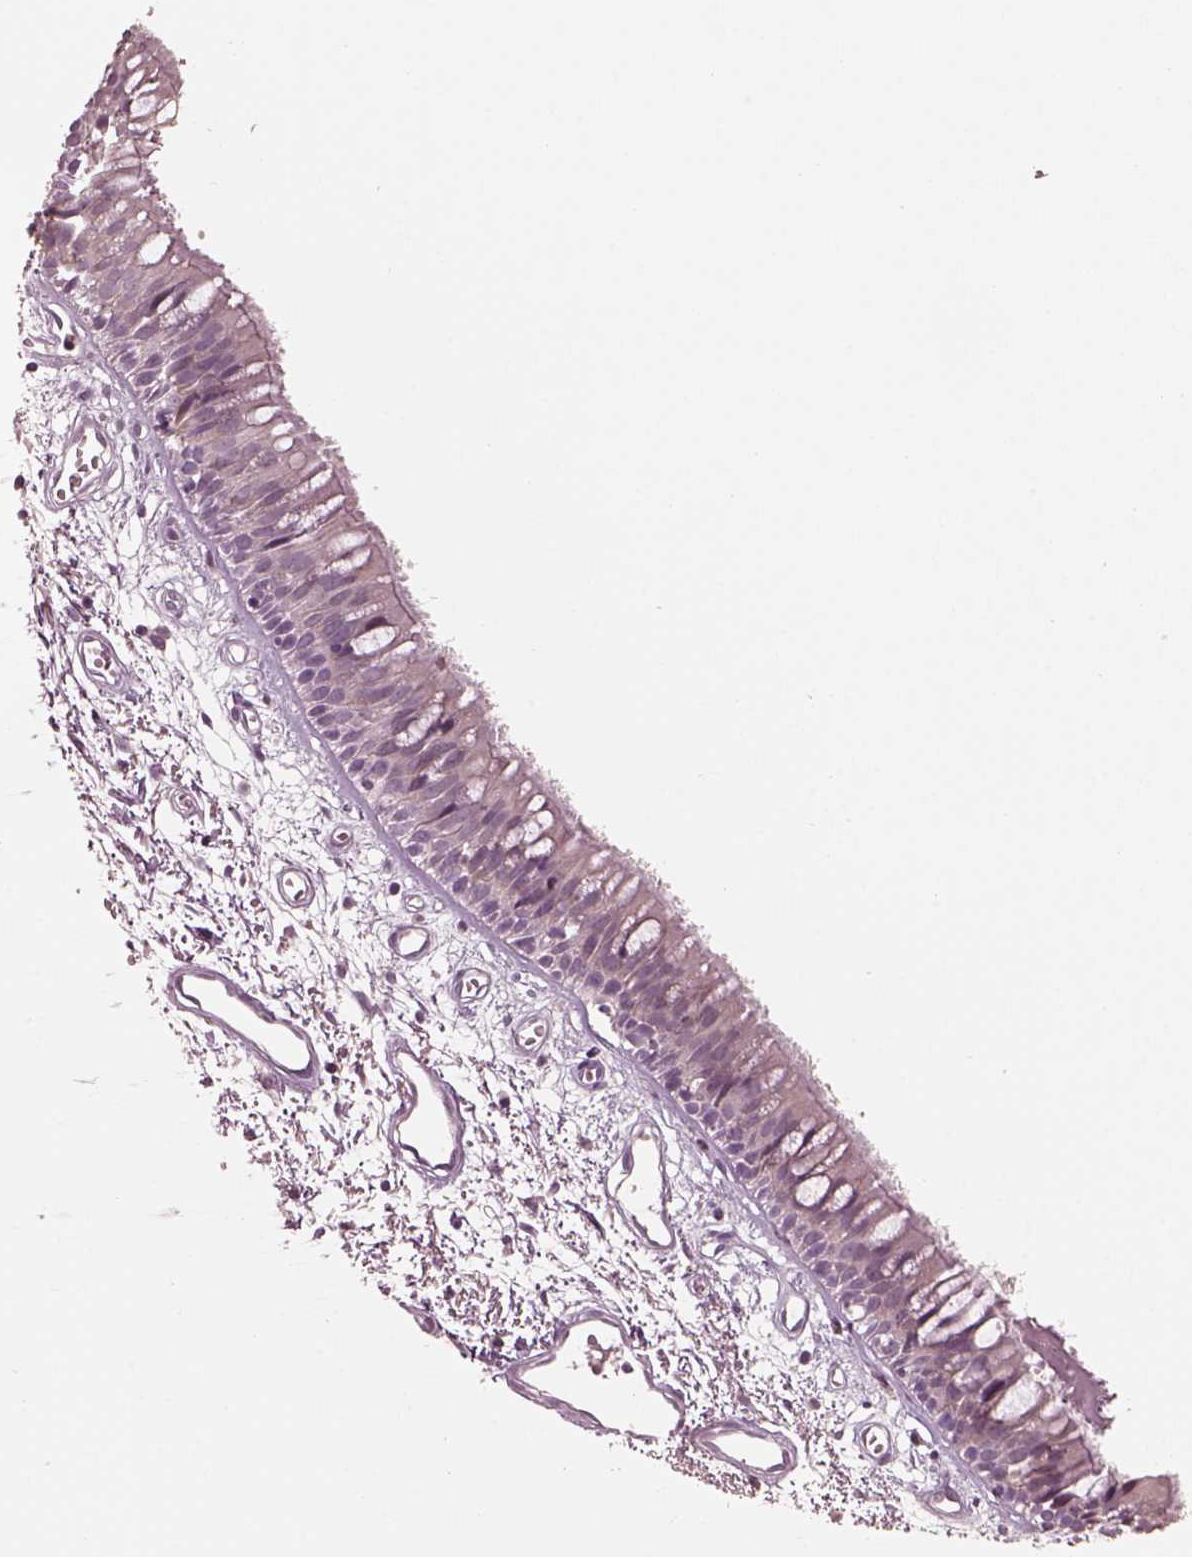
{"staining": {"intensity": "negative", "quantity": "none", "location": "none"}, "tissue": "bronchus", "cell_type": "Respiratory epithelial cells", "image_type": "normal", "snomed": [{"axis": "morphology", "description": "Normal tissue, NOS"}, {"axis": "morphology", "description": "Squamous cell carcinoma, NOS"}, {"axis": "topography", "description": "Cartilage tissue"}, {"axis": "topography", "description": "Bronchus"}, {"axis": "topography", "description": "Lung"}], "caption": "Respiratory epithelial cells show no significant staining in benign bronchus. (DAB (3,3'-diaminobenzidine) IHC, high magnification).", "gene": "TSKS", "patient": {"sex": "male", "age": 66}}